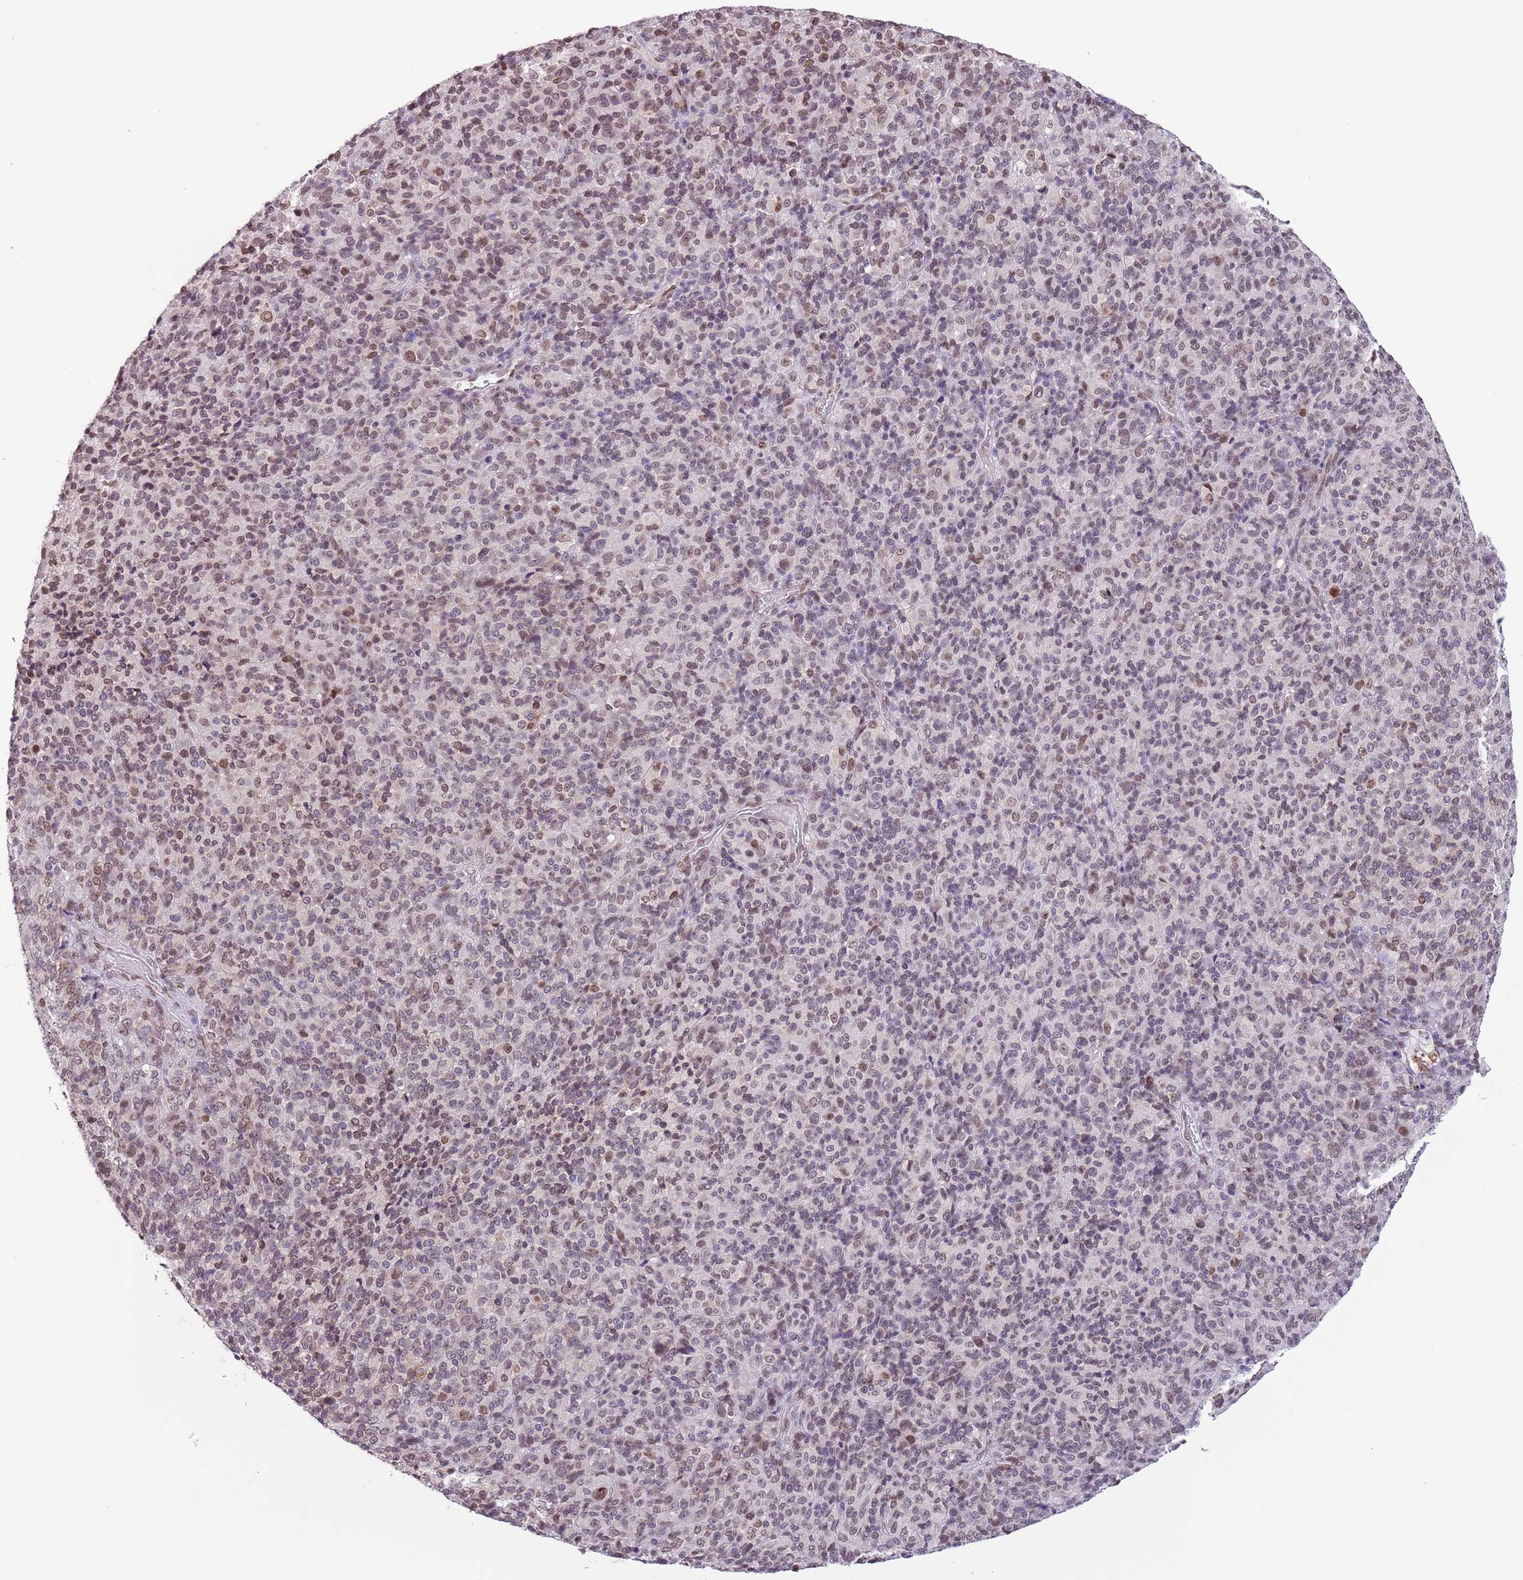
{"staining": {"intensity": "moderate", "quantity": "25%-75%", "location": "cytoplasmic/membranous,nuclear"}, "tissue": "melanoma", "cell_type": "Tumor cells", "image_type": "cancer", "snomed": [{"axis": "morphology", "description": "Malignant melanoma, Metastatic site"}, {"axis": "topography", "description": "Brain"}], "caption": "Malignant melanoma (metastatic site) stained with DAB (3,3'-diaminobenzidine) immunohistochemistry demonstrates medium levels of moderate cytoplasmic/membranous and nuclear expression in approximately 25%-75% of tumor cells.", "gene": "ZGLP1", "patient": {"sex": "female", "age": 56}}